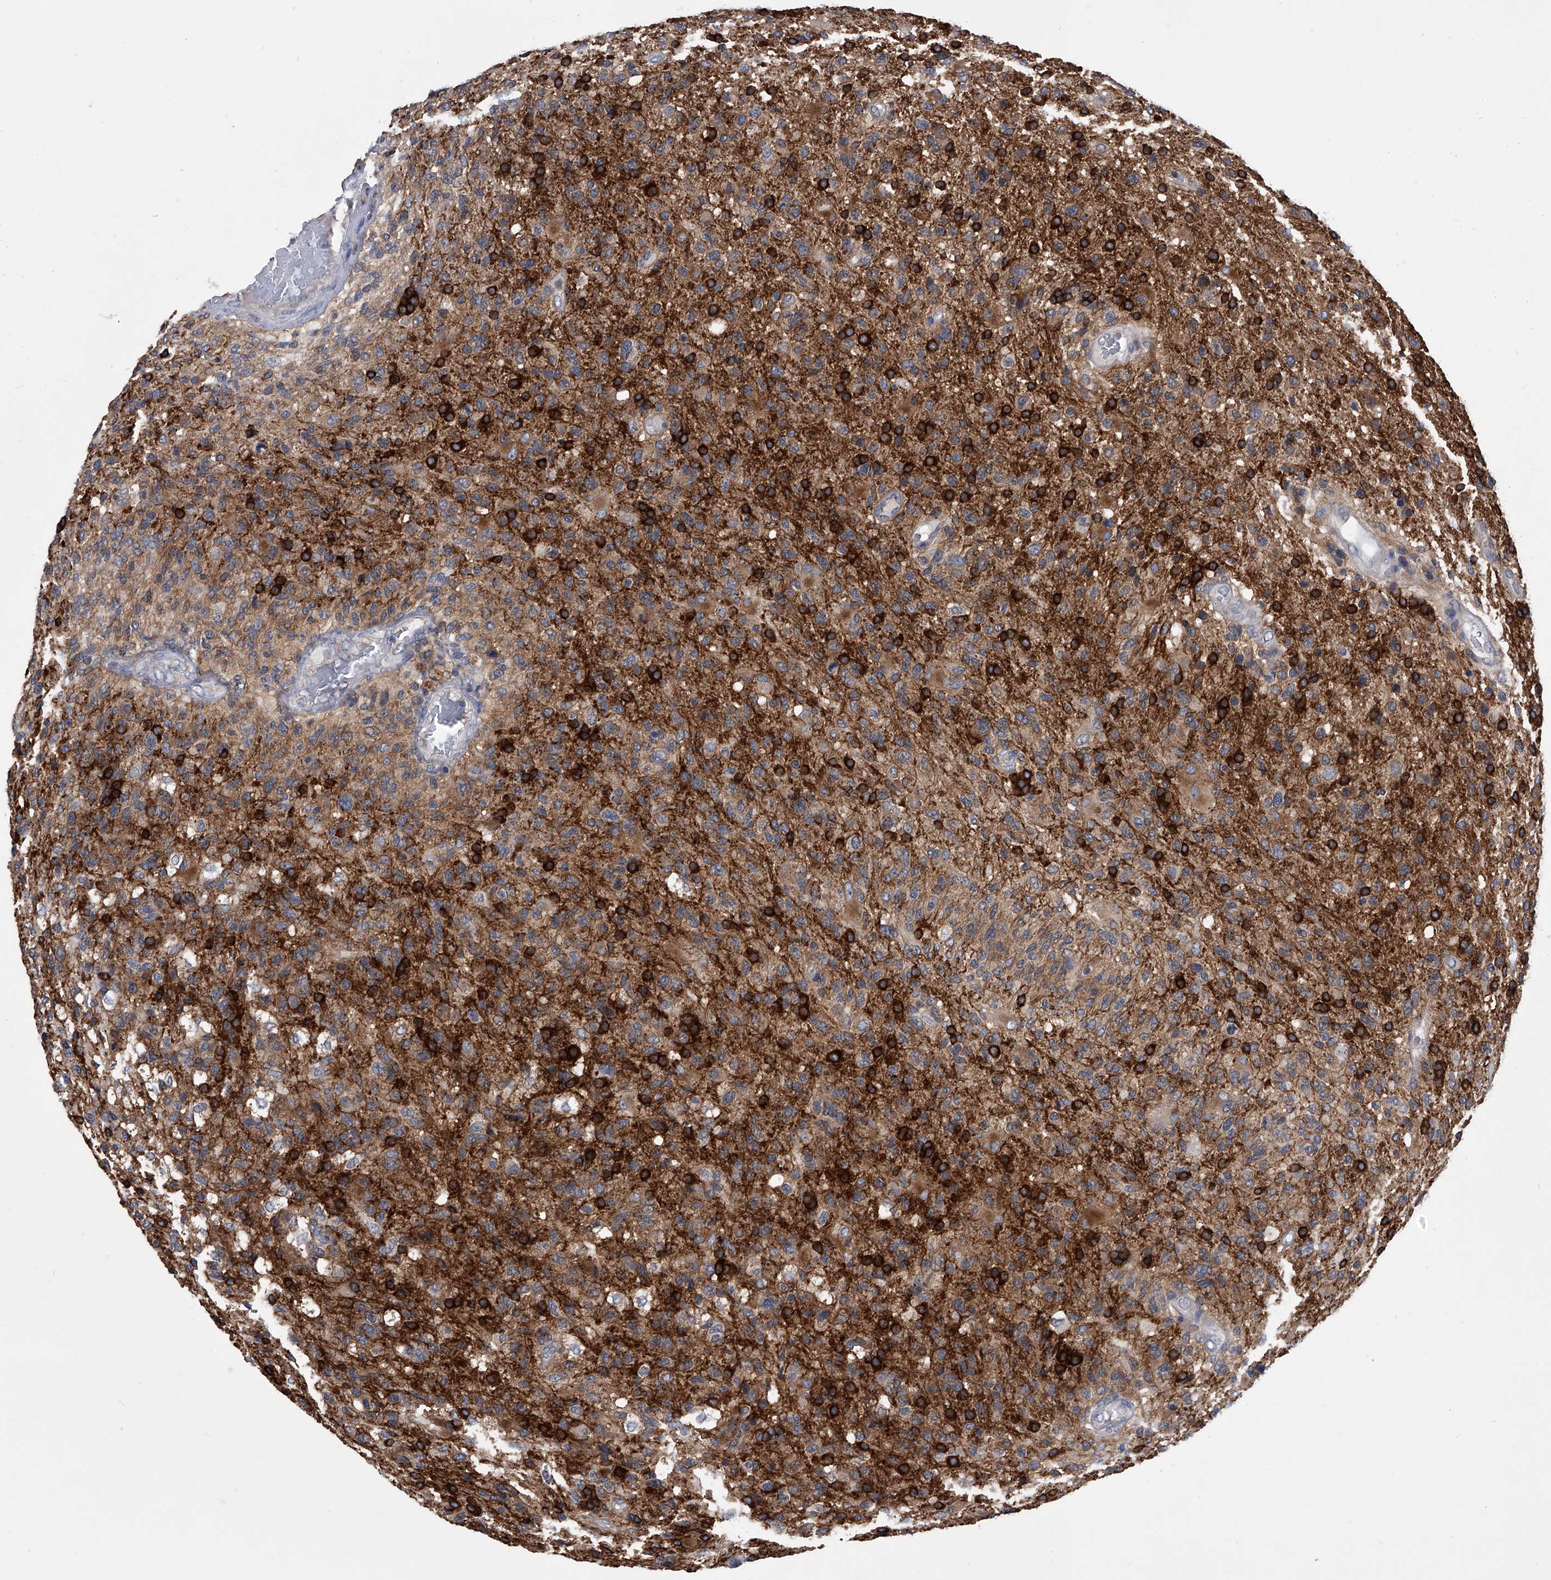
{"staining": {"intensity": "strong", "quantity": "25%-75%", "location": "cytoplasmic/membranous"}, "tissue": "glioma", "cell_type": "Tumor cells", "image_type": "cancer", "snomed": [{"axis": "morphology", "description": "Glioma, malignant, High grade"}, {"axis": "topography", "description": "Brain"}], "caption": "Human glioma stained with a brown dye demonstrates strong cytoplasmic/membranous positive positivity in approximately 25%-75% of tumor cells.", "gene": "MAP4K3", "patient": {"sex": "male", "age": 72}}